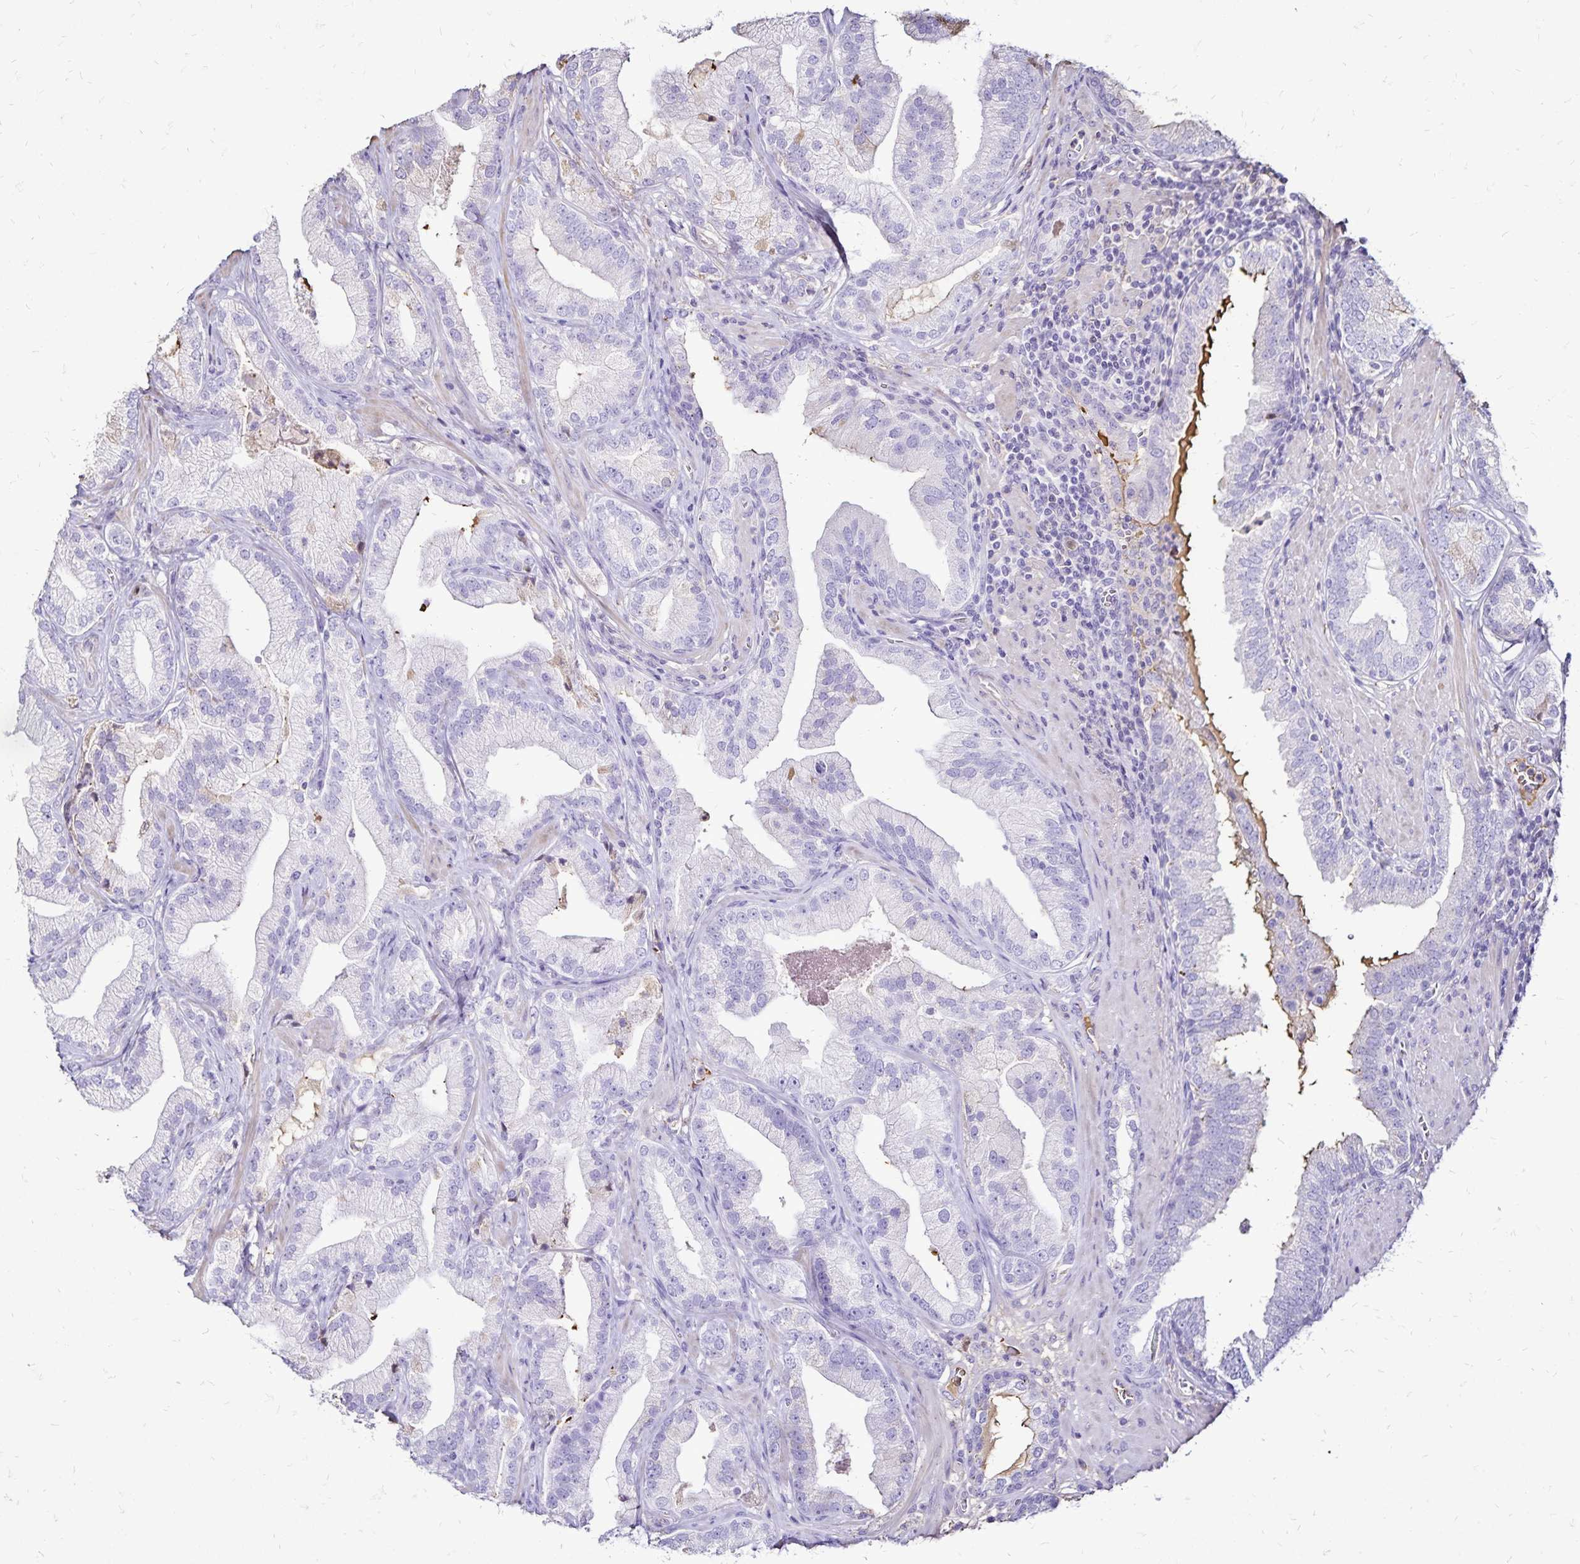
{"staining": {"intensity": "negative", "quantity": "none", "location": "none"}, "tissue": "prostate cancer", "cell_type": "Tumor cells", "image_type": "cancer", "snomed": [{"axis": "morphology", "description": "Adenocarcinoma, Low grade"}, {"axis": "topography", "description": "Prostate"}], "caption": "High magnification brightfield microscopy of prostate low-grade adenocarcinoma stained with DAB (3,3'-diaminobenzidine) (brown) and counterstained with hematoxylin (blue): tumor cells show no significant positivity. The staining is performed using DAB brown chromogen with nuclei counter-stained in using hematoxylin.", "gene": "KISS1", "patient": {"sex": "male", "age": 62}}